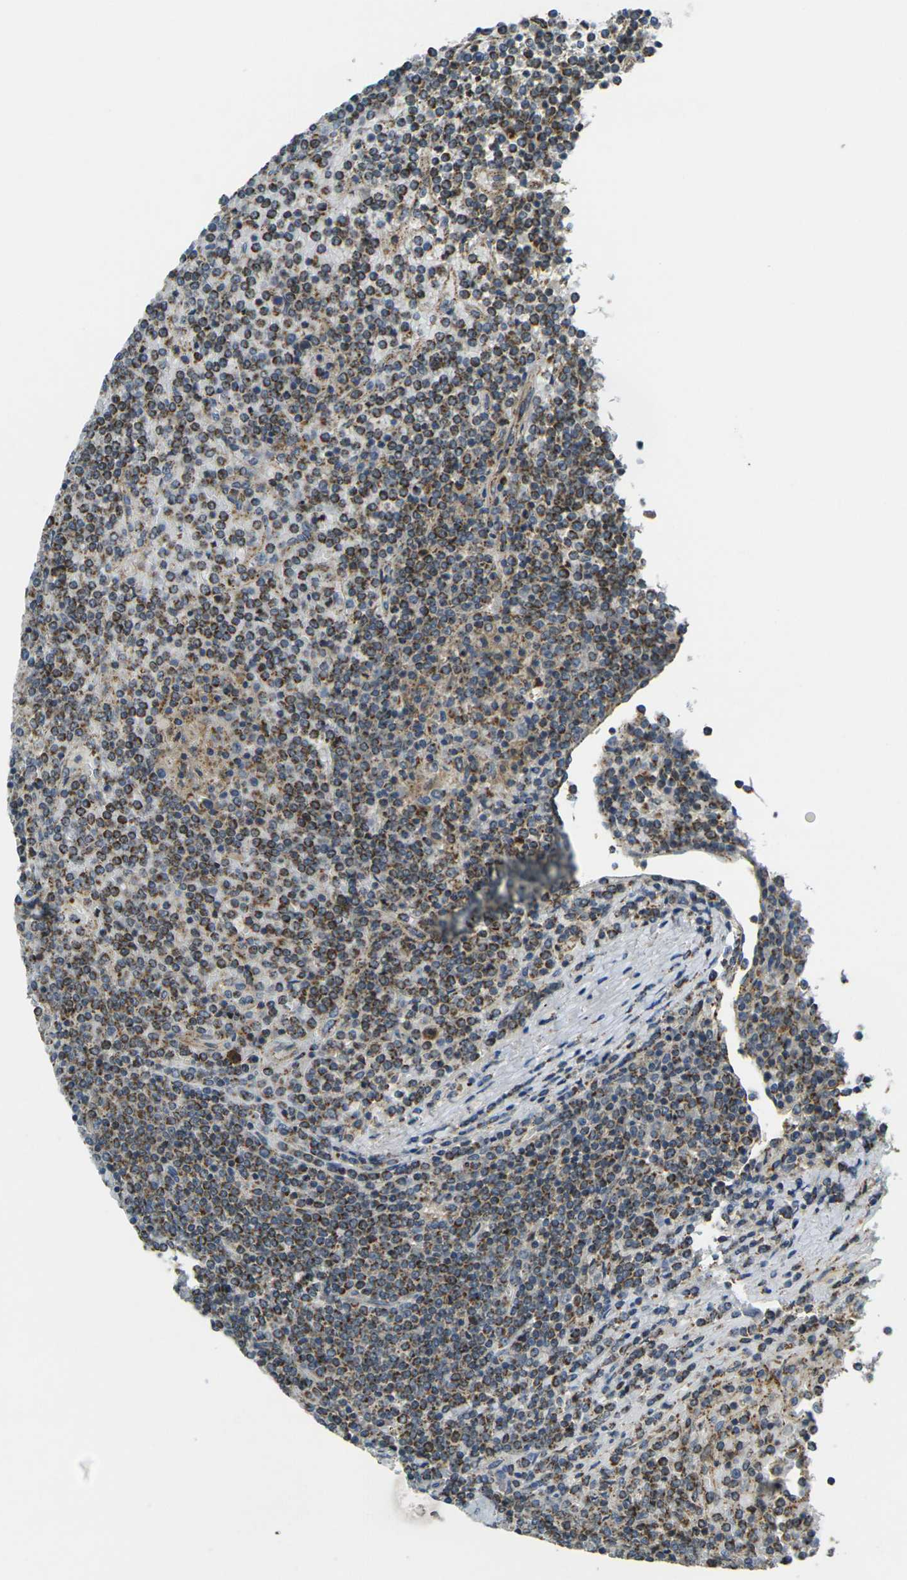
{"staining": {"intensity": "moderate", "quantity": ">75%", "location": "cytoplasmic/membranous"}, "tissue": "lymphoma", "cell_type": "Tumor cells", "image_type": "cancer", "snomed": [{"axis": "morphology", "description": "Malignant lymphoma, non-Hodgkin's type, Low grade"}, {"axis": "topography", "description": "Spleen"}], "caption": "Low-grade malignant lymphoma, non-Hodgkin's type stained with a brown dye shows moderate cytoplasmic/membranous positive expression in about >75% of tumor cells.", "gene": "IGF1R", "patient": {"sex": "female", "age": 19}}